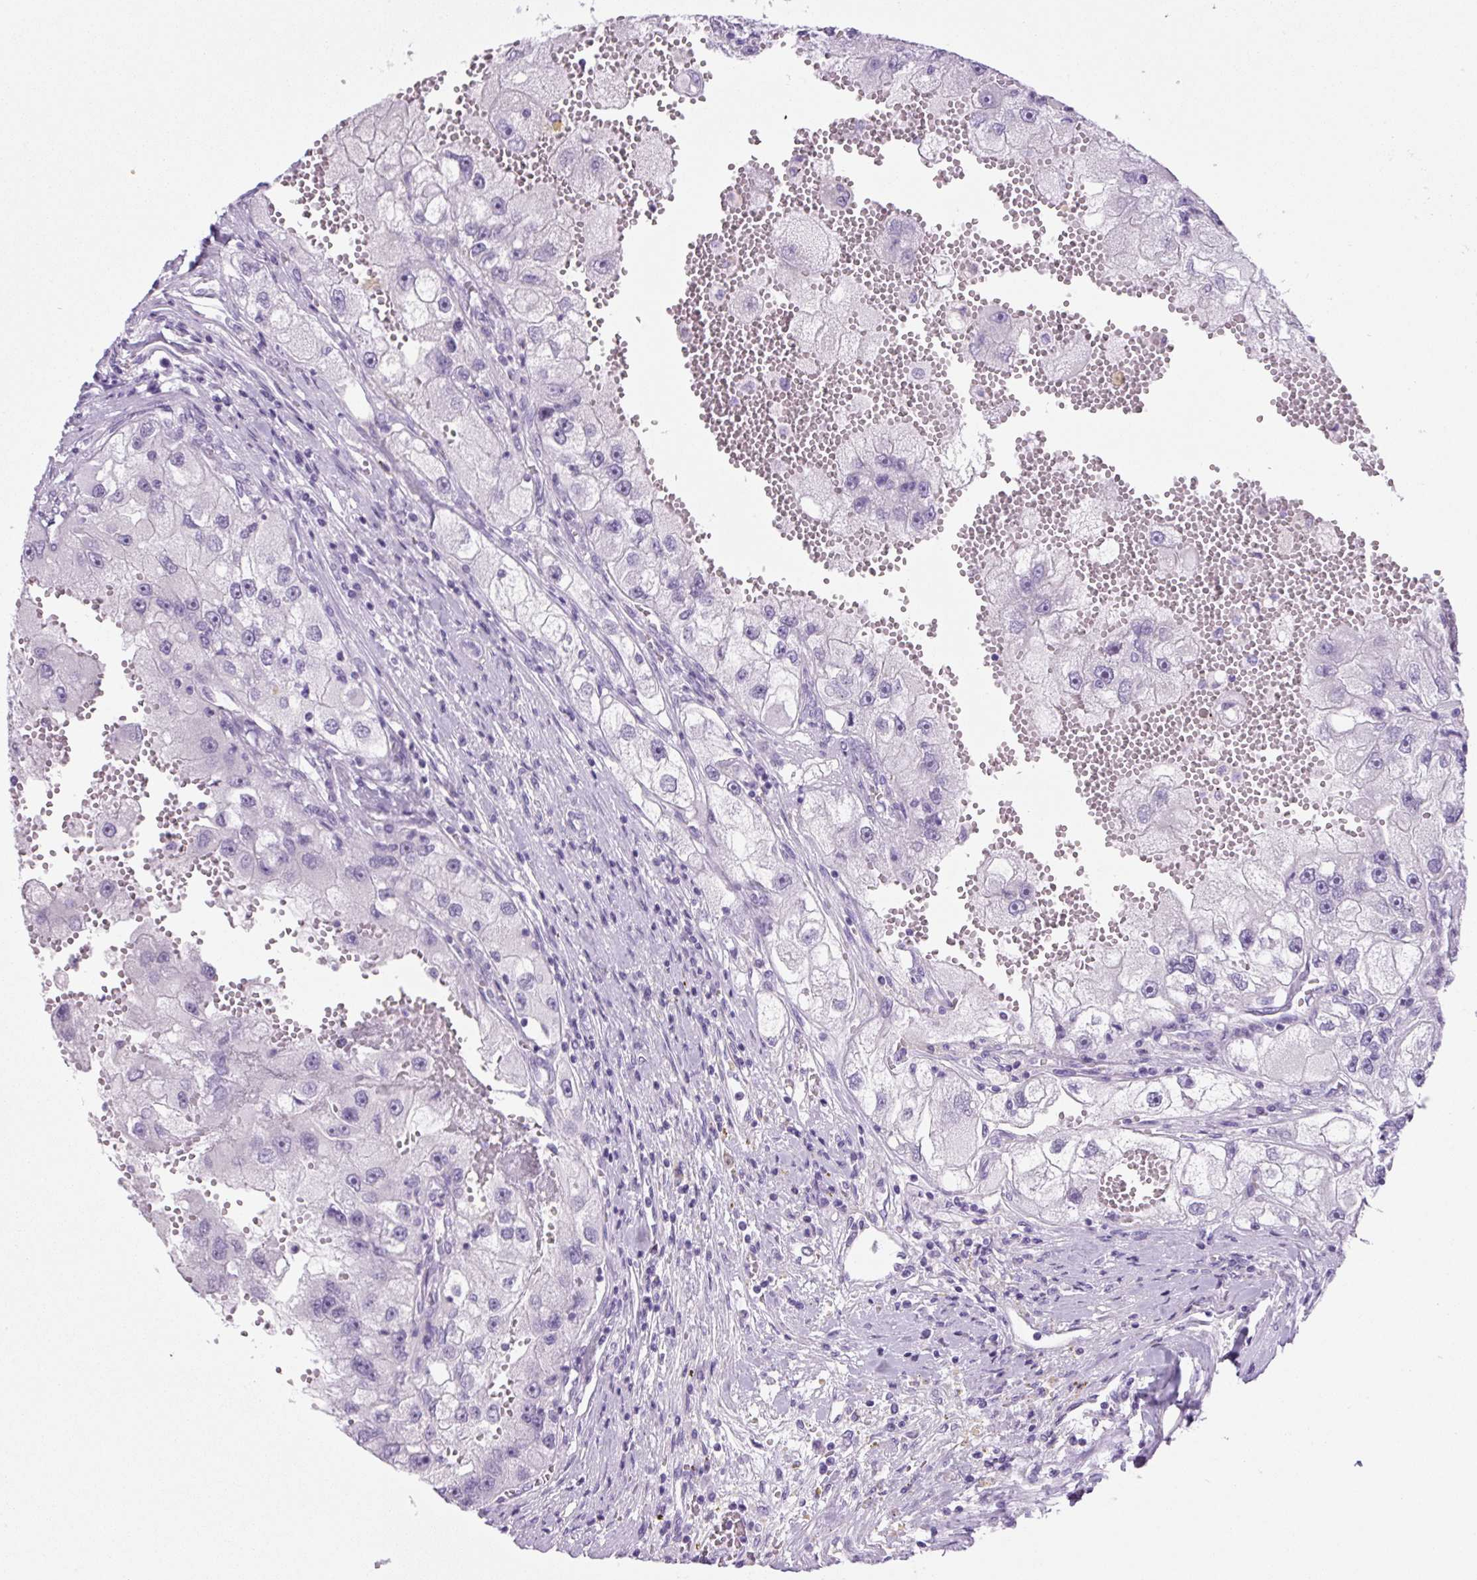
{"staining": {"intensity": "negative", "quantity": "none", "location": "none"}, "tissue": "renal cancer", "cell_type": "Tumor cells", "image_type": "cancer", "snomed": [{"axis": "morphology", "description": "Adenocarcinoma, NOS"}, {"axis": "topography", "description": "Kidney"}], "caption": "Human renal adenocarcinoma stained for a protein using immunohistochemistry (IHC) demonstrates no positivity in tumor cells.", "gene": "PRRT1", "patient": {"sex": "male", "age": 63}}